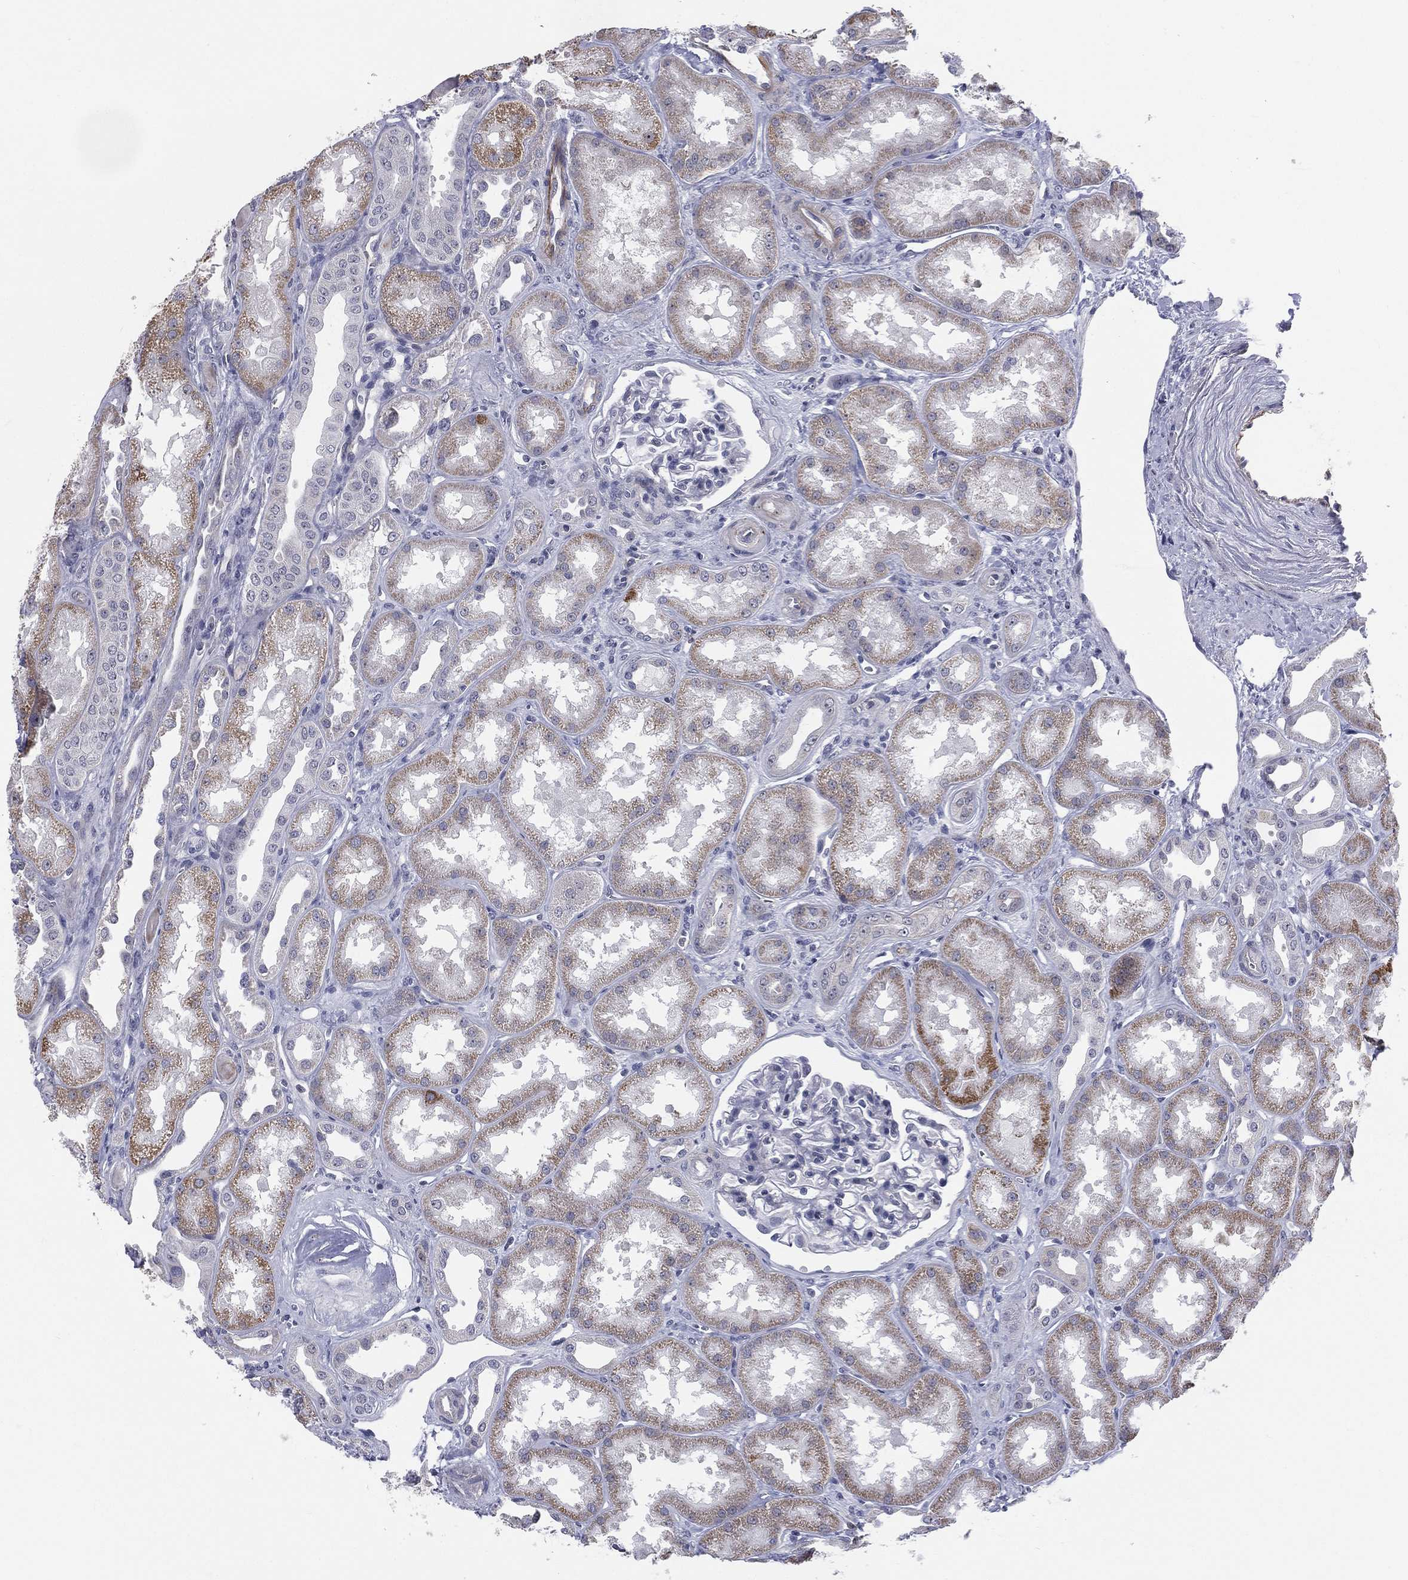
{"staining": {"intensity": "negative", "quantity": "none", "location": "none"}, "tissue": "kidney", "cell_type": "Cells in glomeruli", "image_type": "normal", "snomed": [{"axis": "morphology", "description": "Normal tissue, NOS"}, {"axis": "topography", "description": "Kidney"}], "caption": "Immunohistochemical staining of unremarkable human kidney displays no significant expression in cells in glomeruli. Brightfield microscopy of immunohistochemistry stained with DAB (brown) and hematoxylin (blue), captured at high magnification.", "gene": "CD22", "patient": {"sex": "male", "age": 61}}